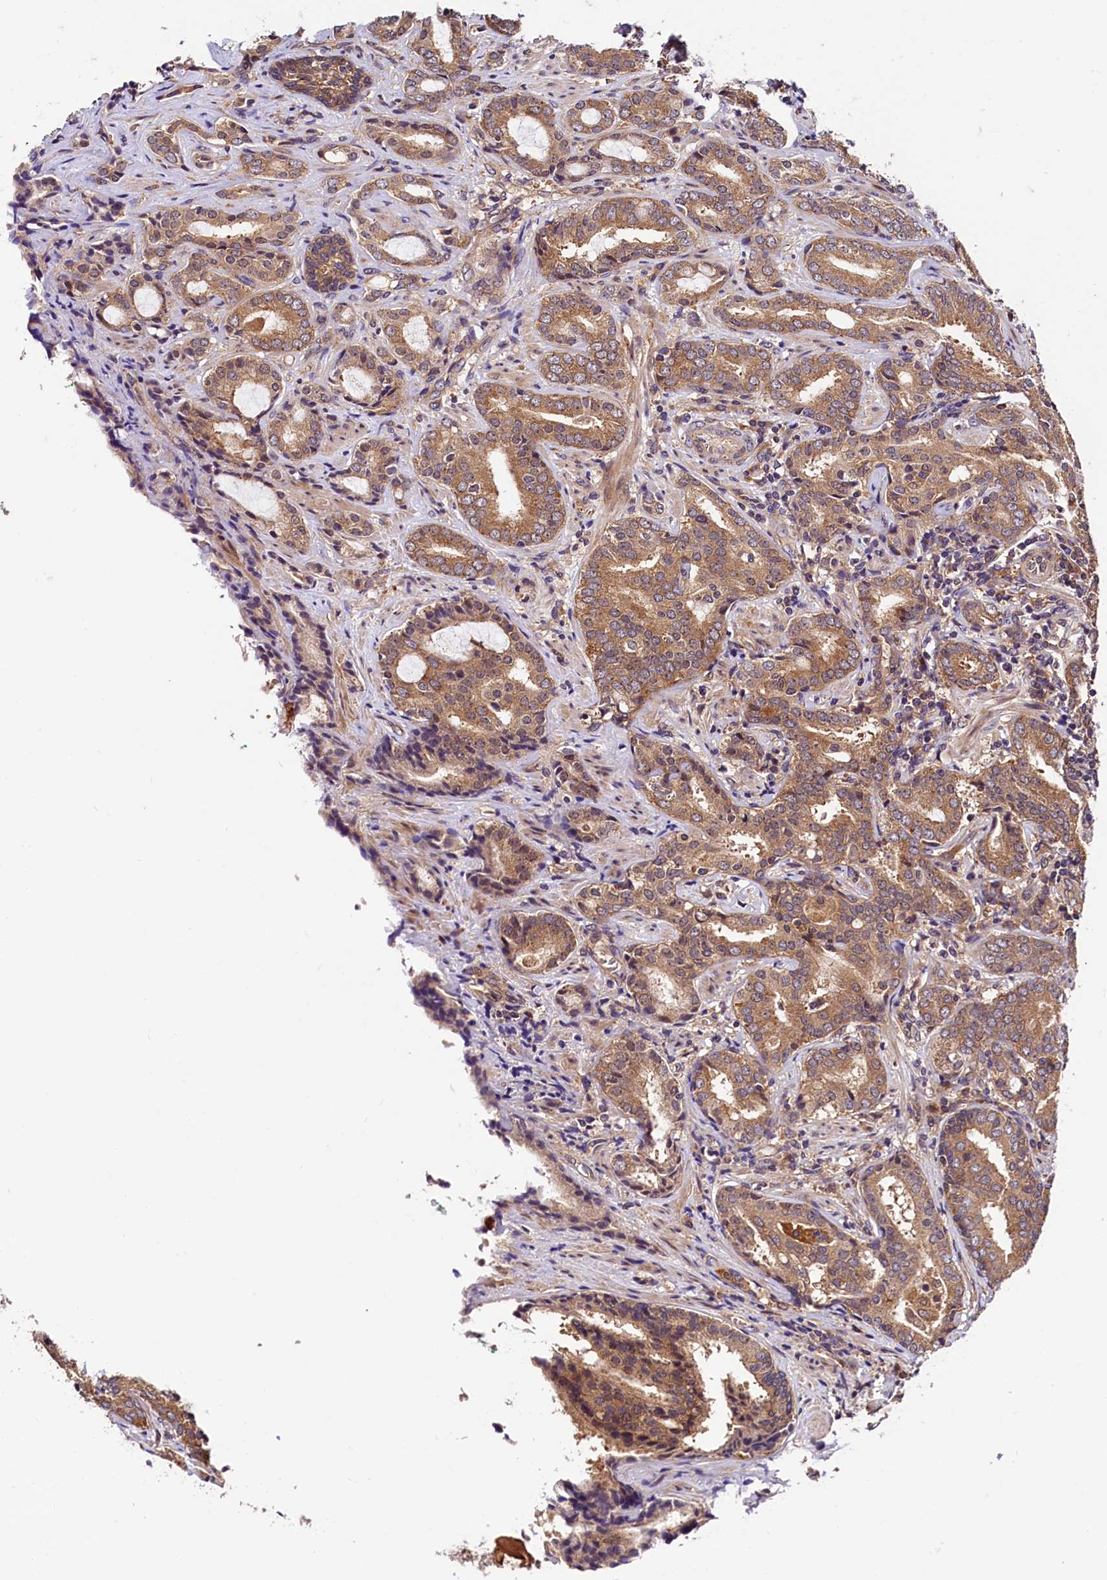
{"staining": {"intensity": "moderate", "quantity": ">75%", "location": "cytoplasmic/membranous"}, "tissue": "prostate cancer", "cell_type": "Tumor cells", "image_type": "cancer", "snomed": [{"axis": "morphology", "description": "Adenocarcinoma, High grade"}, {"axis": "topography", "description": "Prostate"}], "caption": "A medium amount of moderate cytoplasmic/membranous staining is seen in approximately >75% of tumor cells in prostate cancer tissue. The staining is performed using DAB brown chromogen to label protein expression. The nuclei are counter-stained blue using hematoxylin.", "gene": "VPS35", "patient": {"sex": "male", "age": 63}}